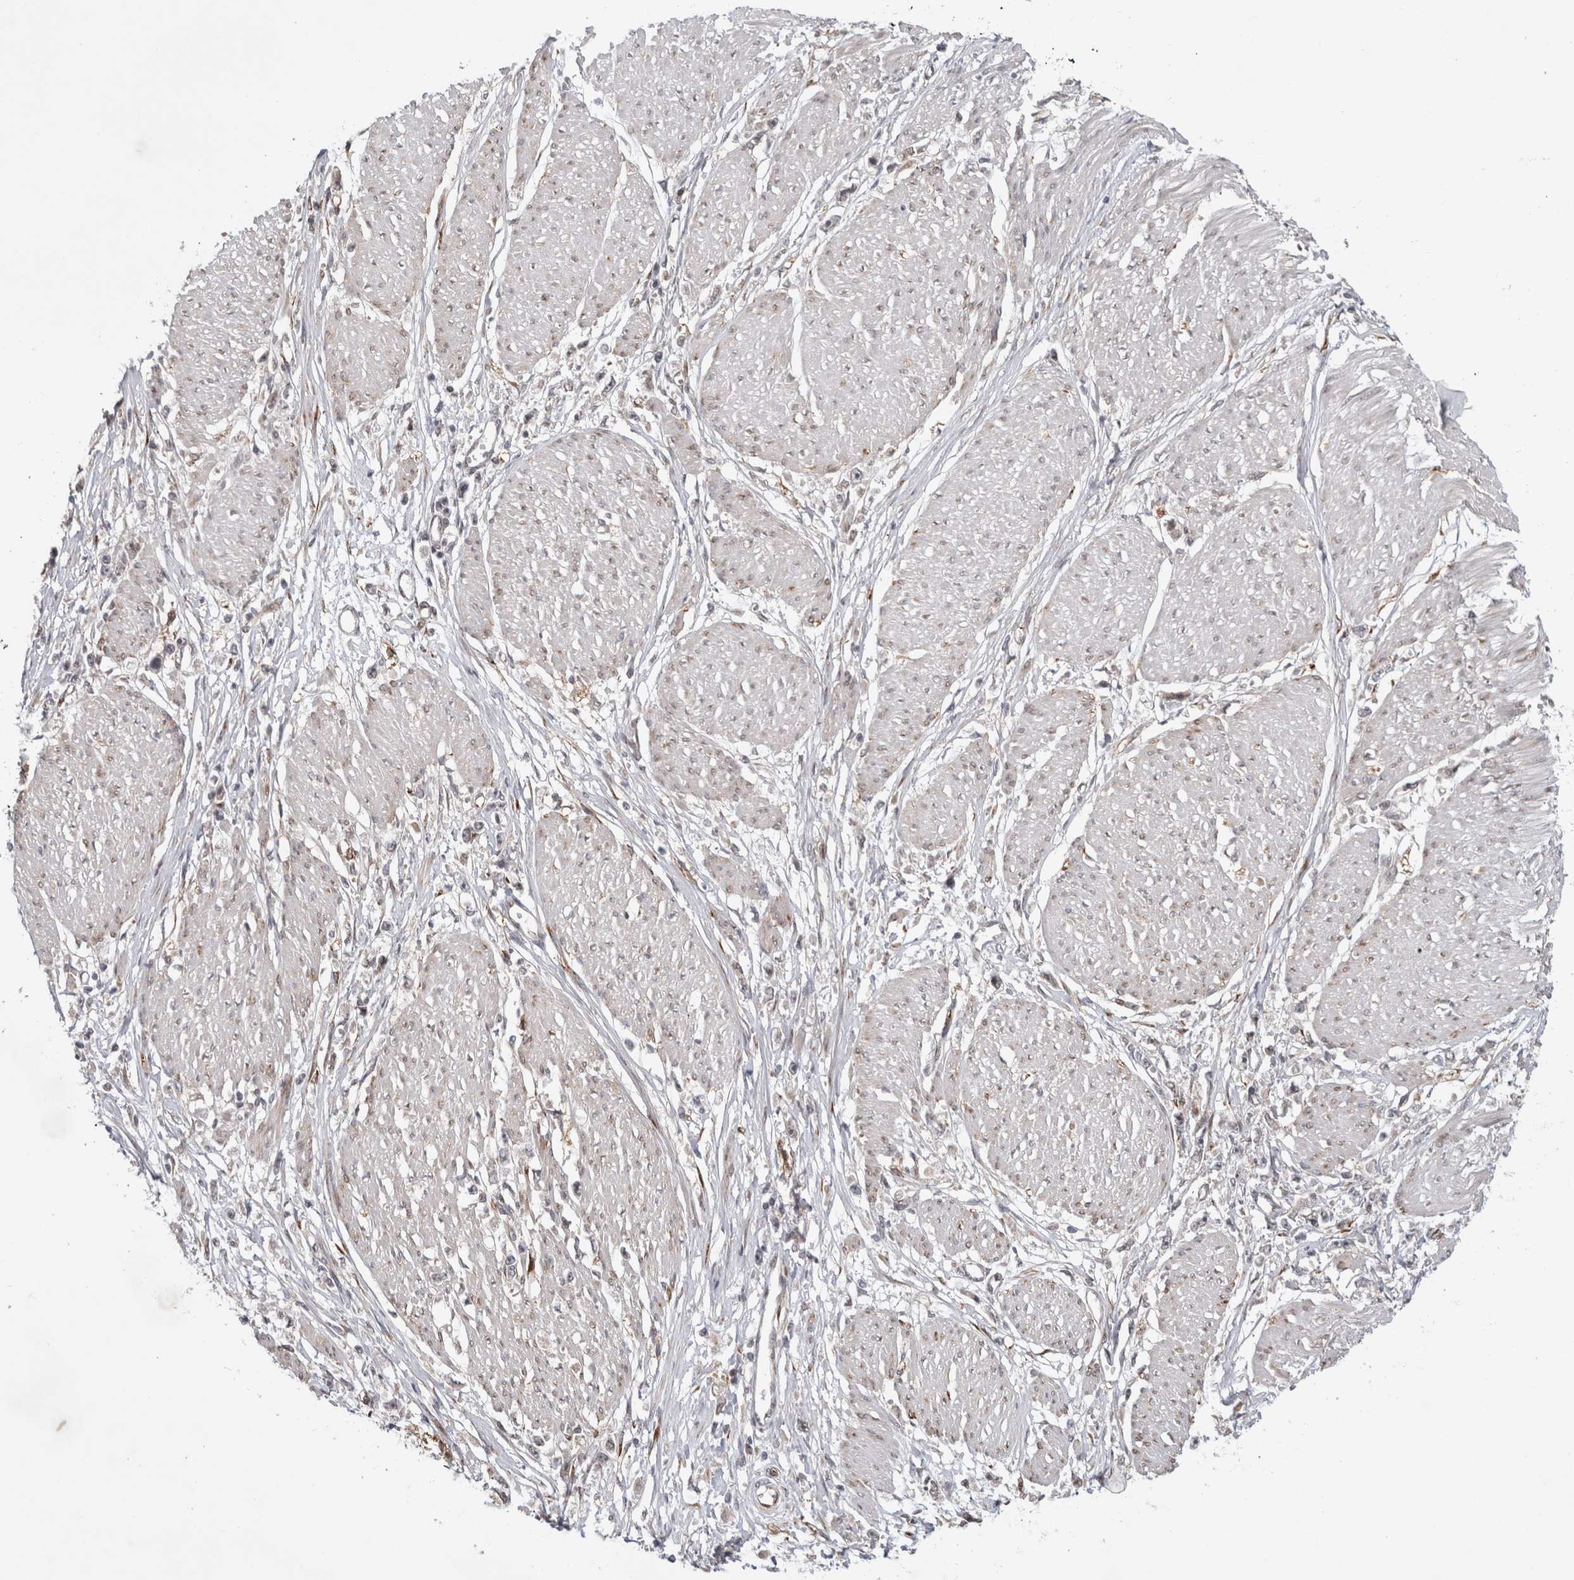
{"staining": {"intensity": "negative", "quantity": "none", "location": "none"}, "tissue": "stomach cancer", "cell_type": "Tumor cells", "image_type": "cancer", "snomed": [{"axis": "morphology", "description": "Adenocarcinoma, NOS"}, {"axis": "topography", "description": "Stomach"}], "caption": "High magnification brightfield microscopy of stomach adenocarcinoma stained with DAB (brown) and counterstained with hematoxylin (blue): tumor cells show no significant expression.", "gene": "ZNF318", "patient": {"sex": "female", "age": 59}}